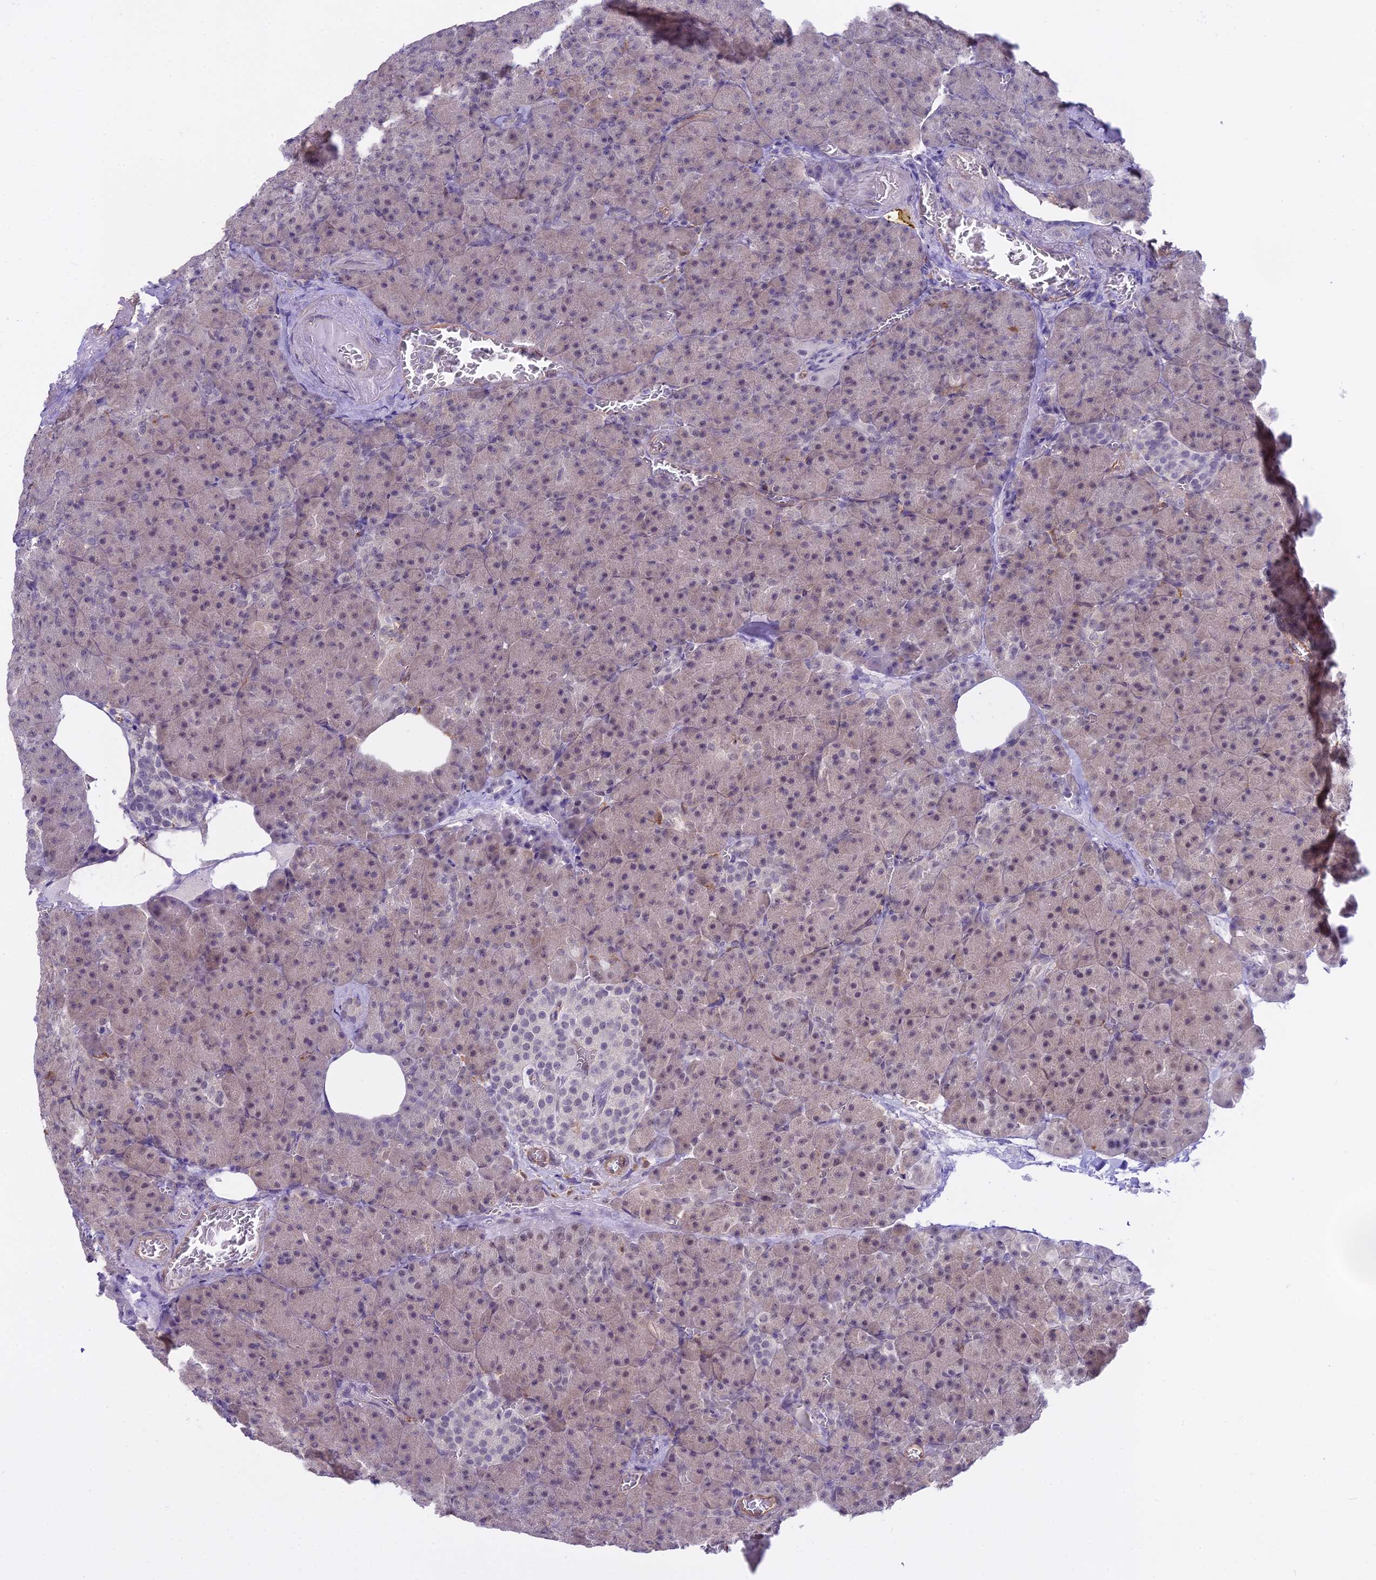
{"staining": {"intensity": "weak", "quantity": "25%-75%", "location": "nuclear"}, "tissue": "pancreas", "cell_type": "Exocrine glandular cells", "image_type": "normal", "snomed": [{"axis": "morphology", "description": "Normal tissue, NOS"}, {"axis": "topography", "description": "Pancreas"}], "caption": "About 25%-75% of exocrine glandular cells in benign pancreas show weak nuclear protein staining as visualized by brown immunohistochemical staining.", "gene": "BLNK", "patient": {"sex": "female", "age": 74}}